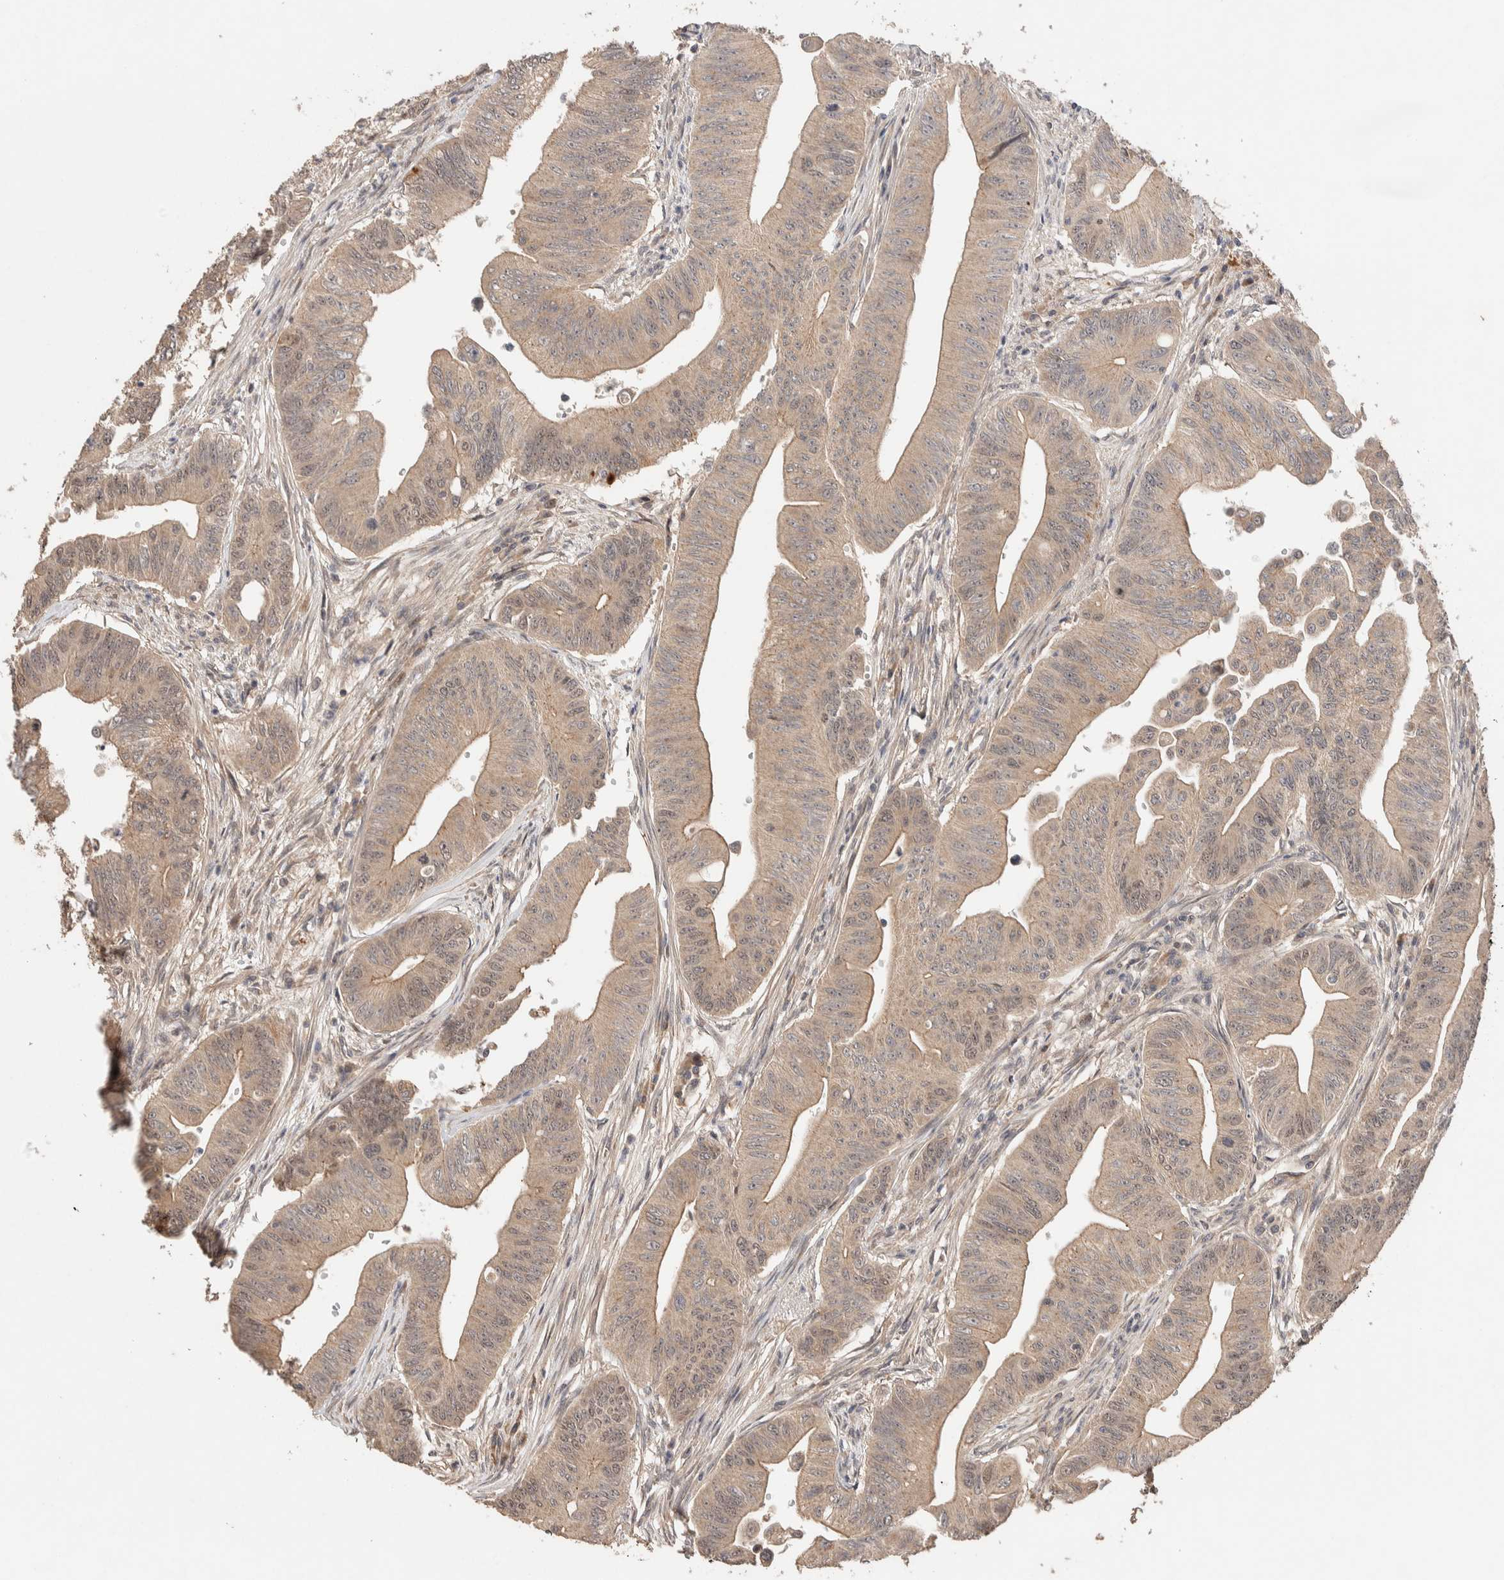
{"staining": {"intensity": "weak", "quantity": ">75%", "location": "cytoplasmic/membranous,nuclear"}, "tissue": "colorectal cancer", "cell_type": "Tumor cells", "image_type": "cancer", "snomed": [{"axis": "morphology", "description": "Adenoma, NOS"}, {"axis": "morphology", "description": "Adenocarcinoma, NOS"}, {"axis": "topography", "description": "Colon"}], "caption": "Adenocarcinoma (colorectal) stained for a protein exhibits weak cytoplasmic/membranous and nuclear positivity in tumor cells. (IHC, brightfield microscopy, high magnification).", "gene": "PRDM15", "patient": {"sex": "male", "age": 79}}